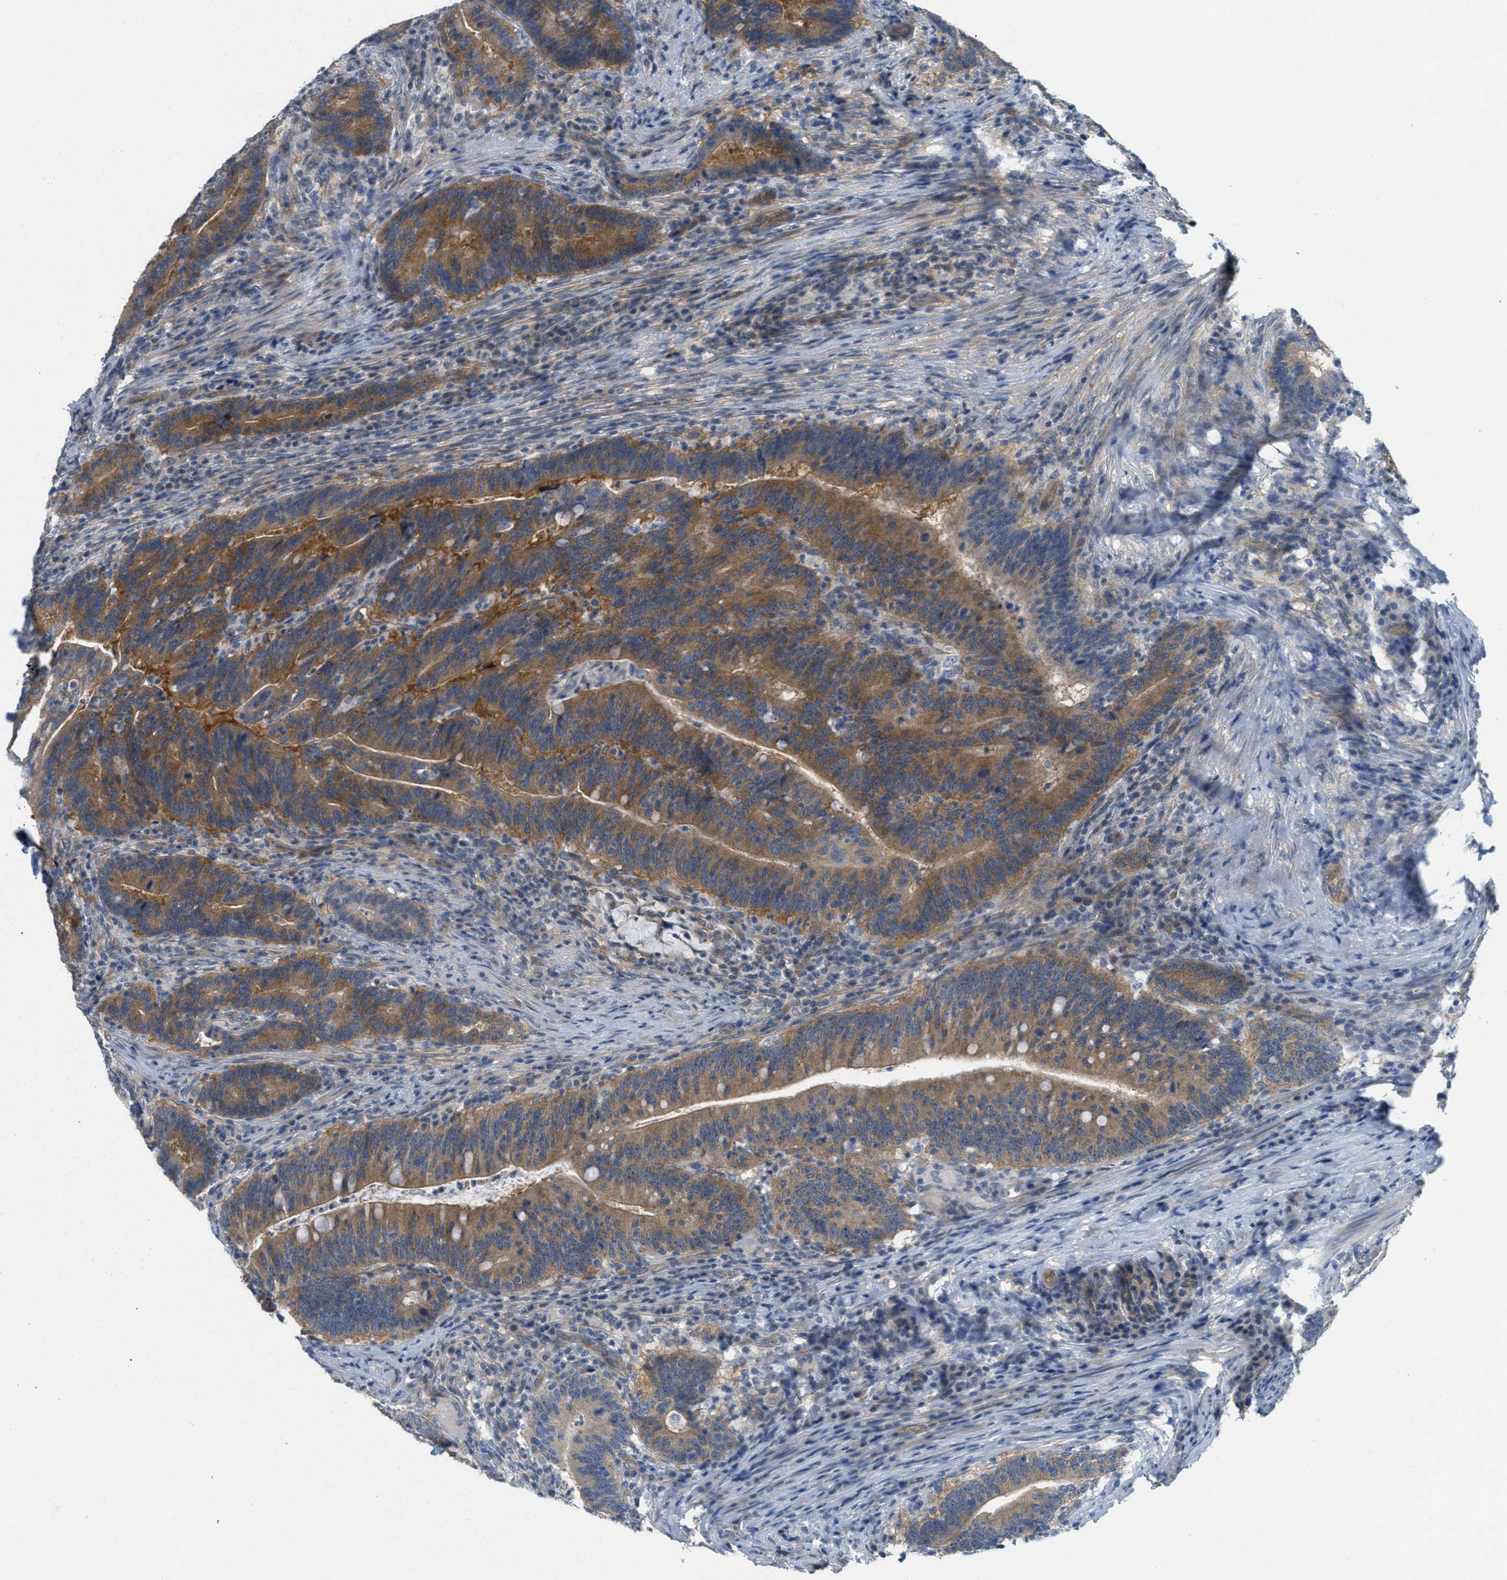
{"staining": {"intensity": "moderate", "quantity": ">75%", "location": "cytoplasmic/membranous"}, "tissue": "colorectal cancer", "cell_type": "Tumor cells", "image_type": "cancer", "snomed": [{"axis": "morphology", "description": "Normal tissue, NOS"}, {"axis": "morphology", "description": "Adenocarcinoma, NOS"}, {"axis": "topography", "description": "Colon"}], "caption": "This is an image of immunohistochemistry (IHC) staining of adenocarcinoma (colorectal), which shows moderate positivity in the cytoplasmic/membranous of tumor cells.", "gene": "ZFYVE9", "patient": {"sex": "female", "age": 66}}